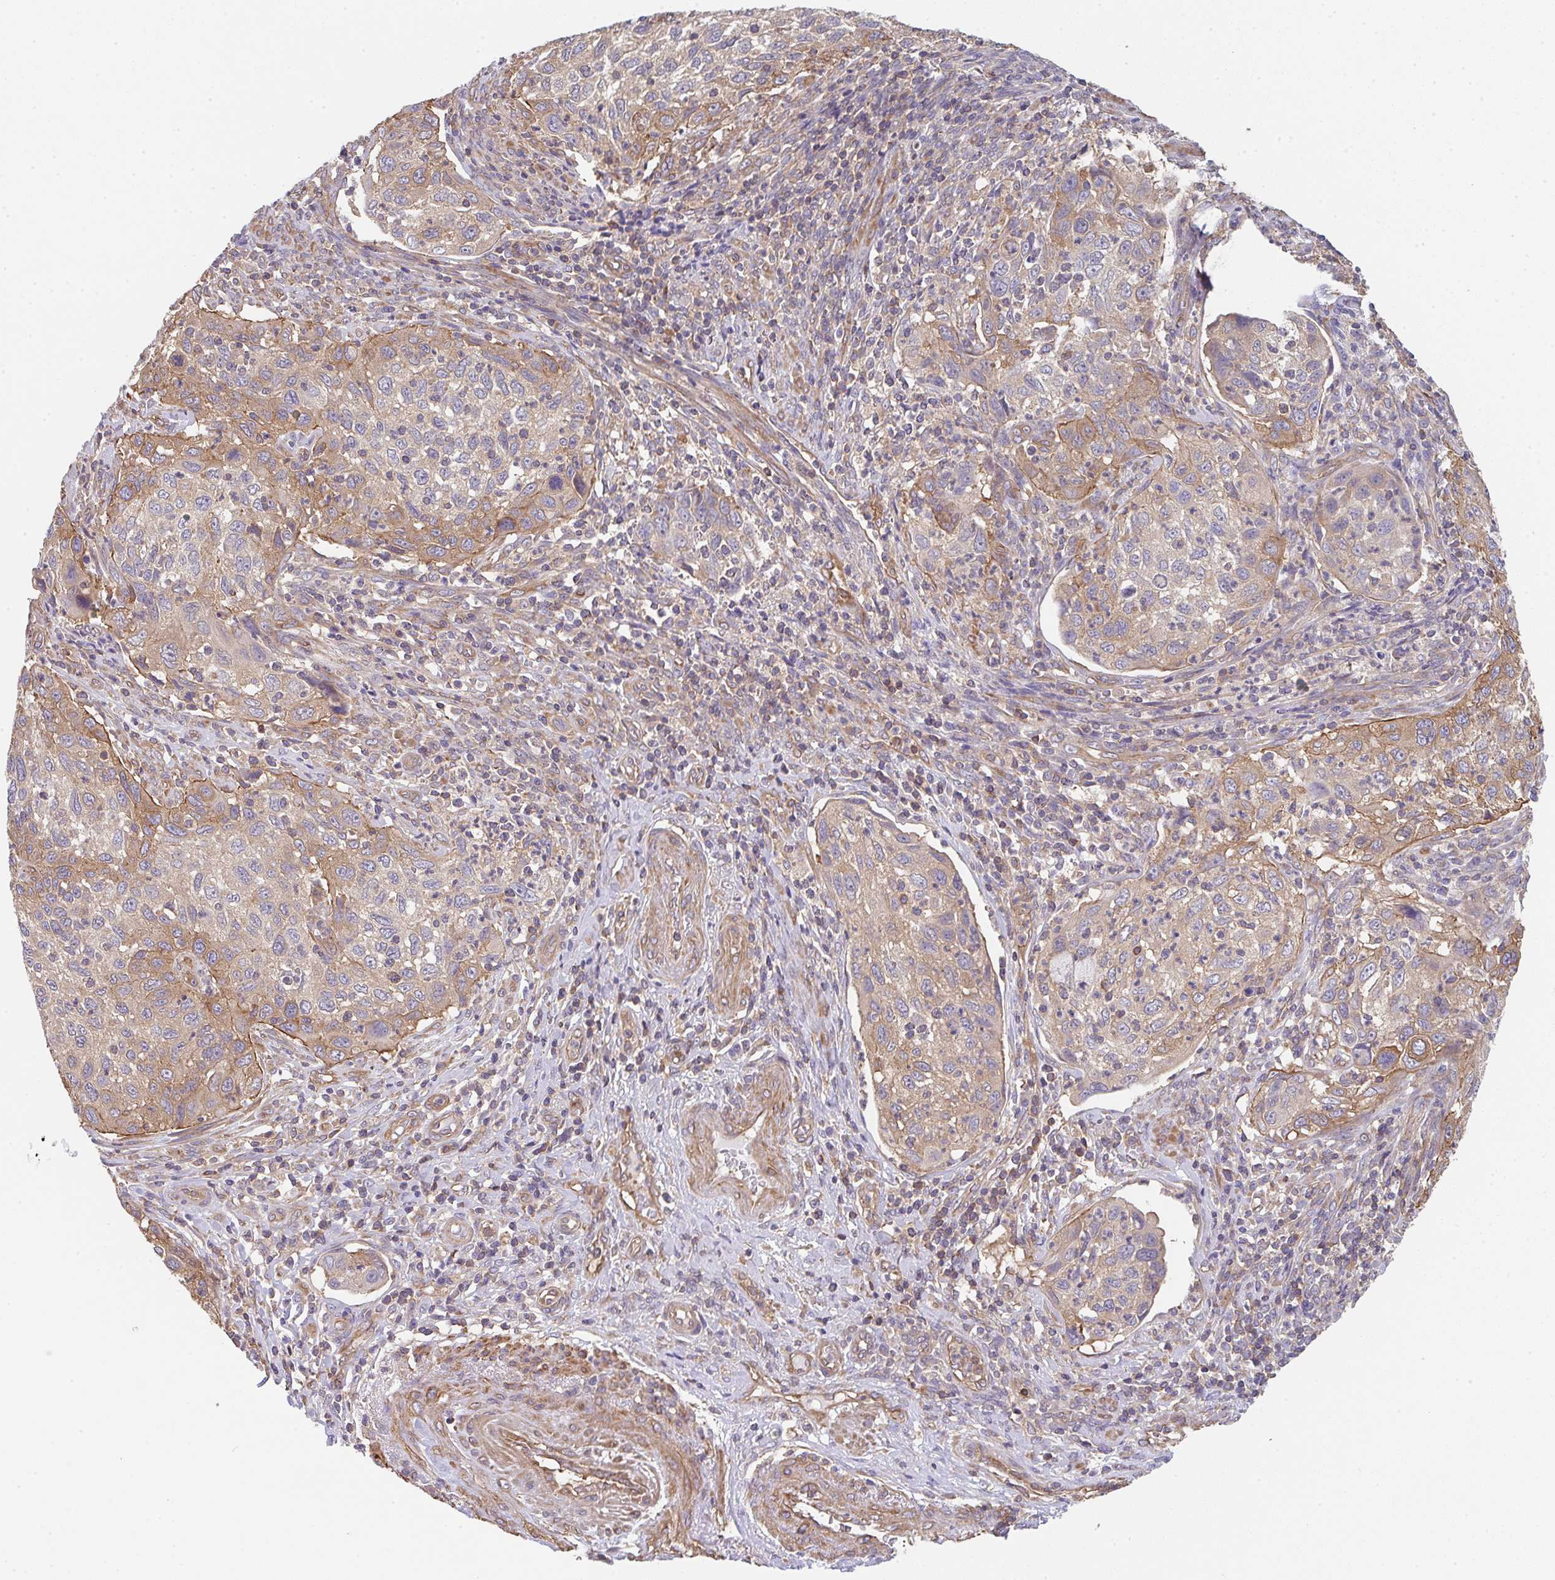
{"staining": {"intensity": "moderate", "quantity": "<25%", "location": "cytoplasmic/membranous"}, "tissue": "cervical cancer", "cell_type": "Tumor cells", "image_type": "cancer", "snomed": [{"axis": "morphology", "description": "Squamous cell carcinoma, NOS"}, {"axis": "topography", "description": "Cervix"}], "caption": "A high-resolution photomicrograph shows IHC staining of cervical squamous cell carcinoma, which displays moderate cytoplasmic/membranous expression in about <25% of tumor cells.", "gene": "TMEM229A", "patient": {"sex": "female", "age": 70}}